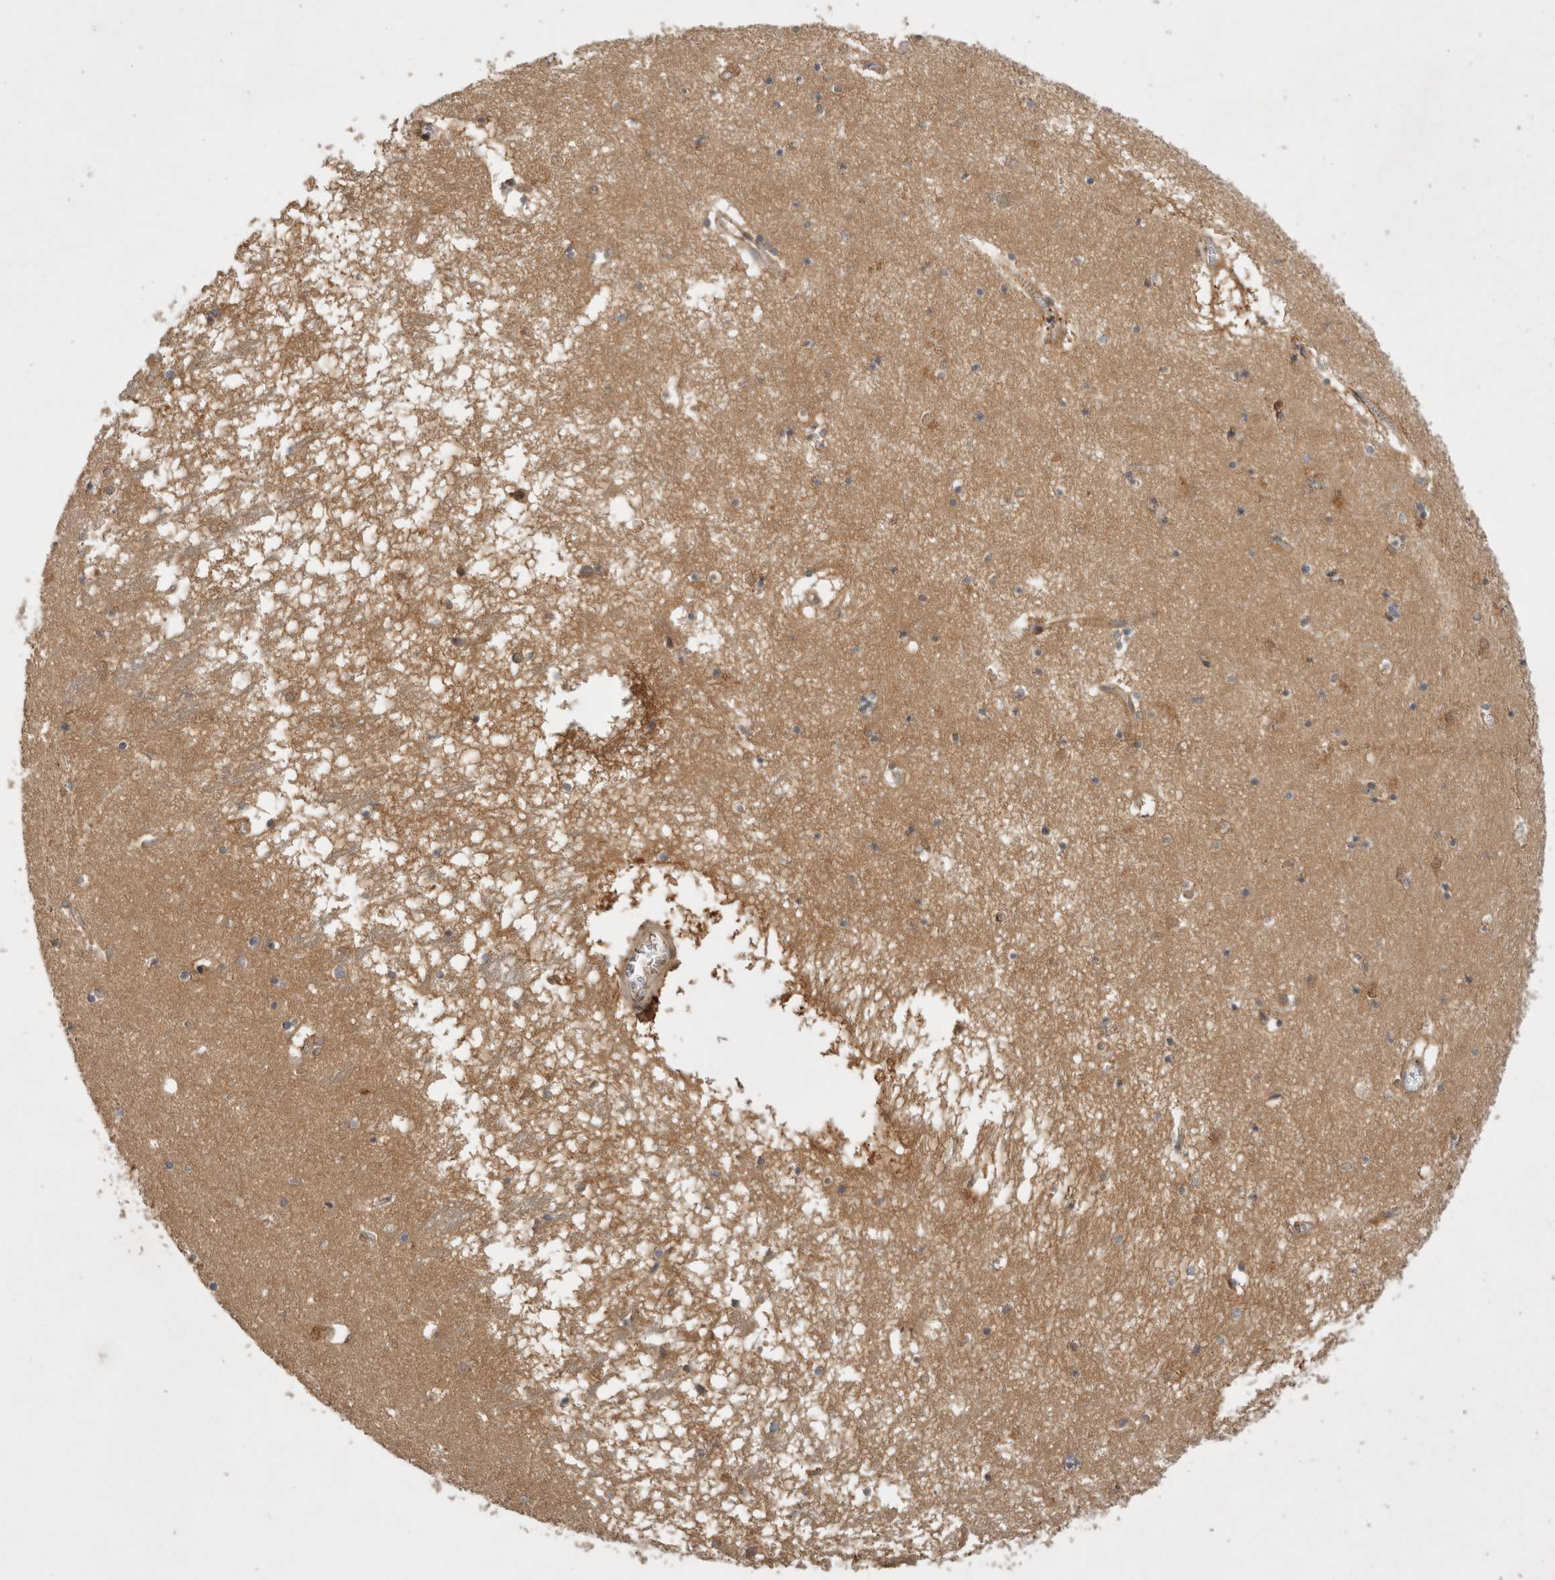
{"staining": {"intensity": "moderate", "quantity": "<25%", "location": "cytoplasmic/membranous"}, "tissue": "hippocampus", "cell_type": "Glial cells", "image_type": "normal", "snomed": [{"axis": "morphology", "description": "Normal tissue, NOS"}, {"axis": "topography", "description": "Hippocampus"}], "caption": "Immunohistochemistry photomicrograph of unremarkable hippocampus: hippocampus stained using immunohistochemistry (IHC) exhibits low levels of moderate protein expression localized specifically in the cytoplasmic/membranous of glial cells, appearing as a cytoplasmic/membranous brown color.", "gene": "VEPH1", "patient": {"sex": "male", "age": 70}}